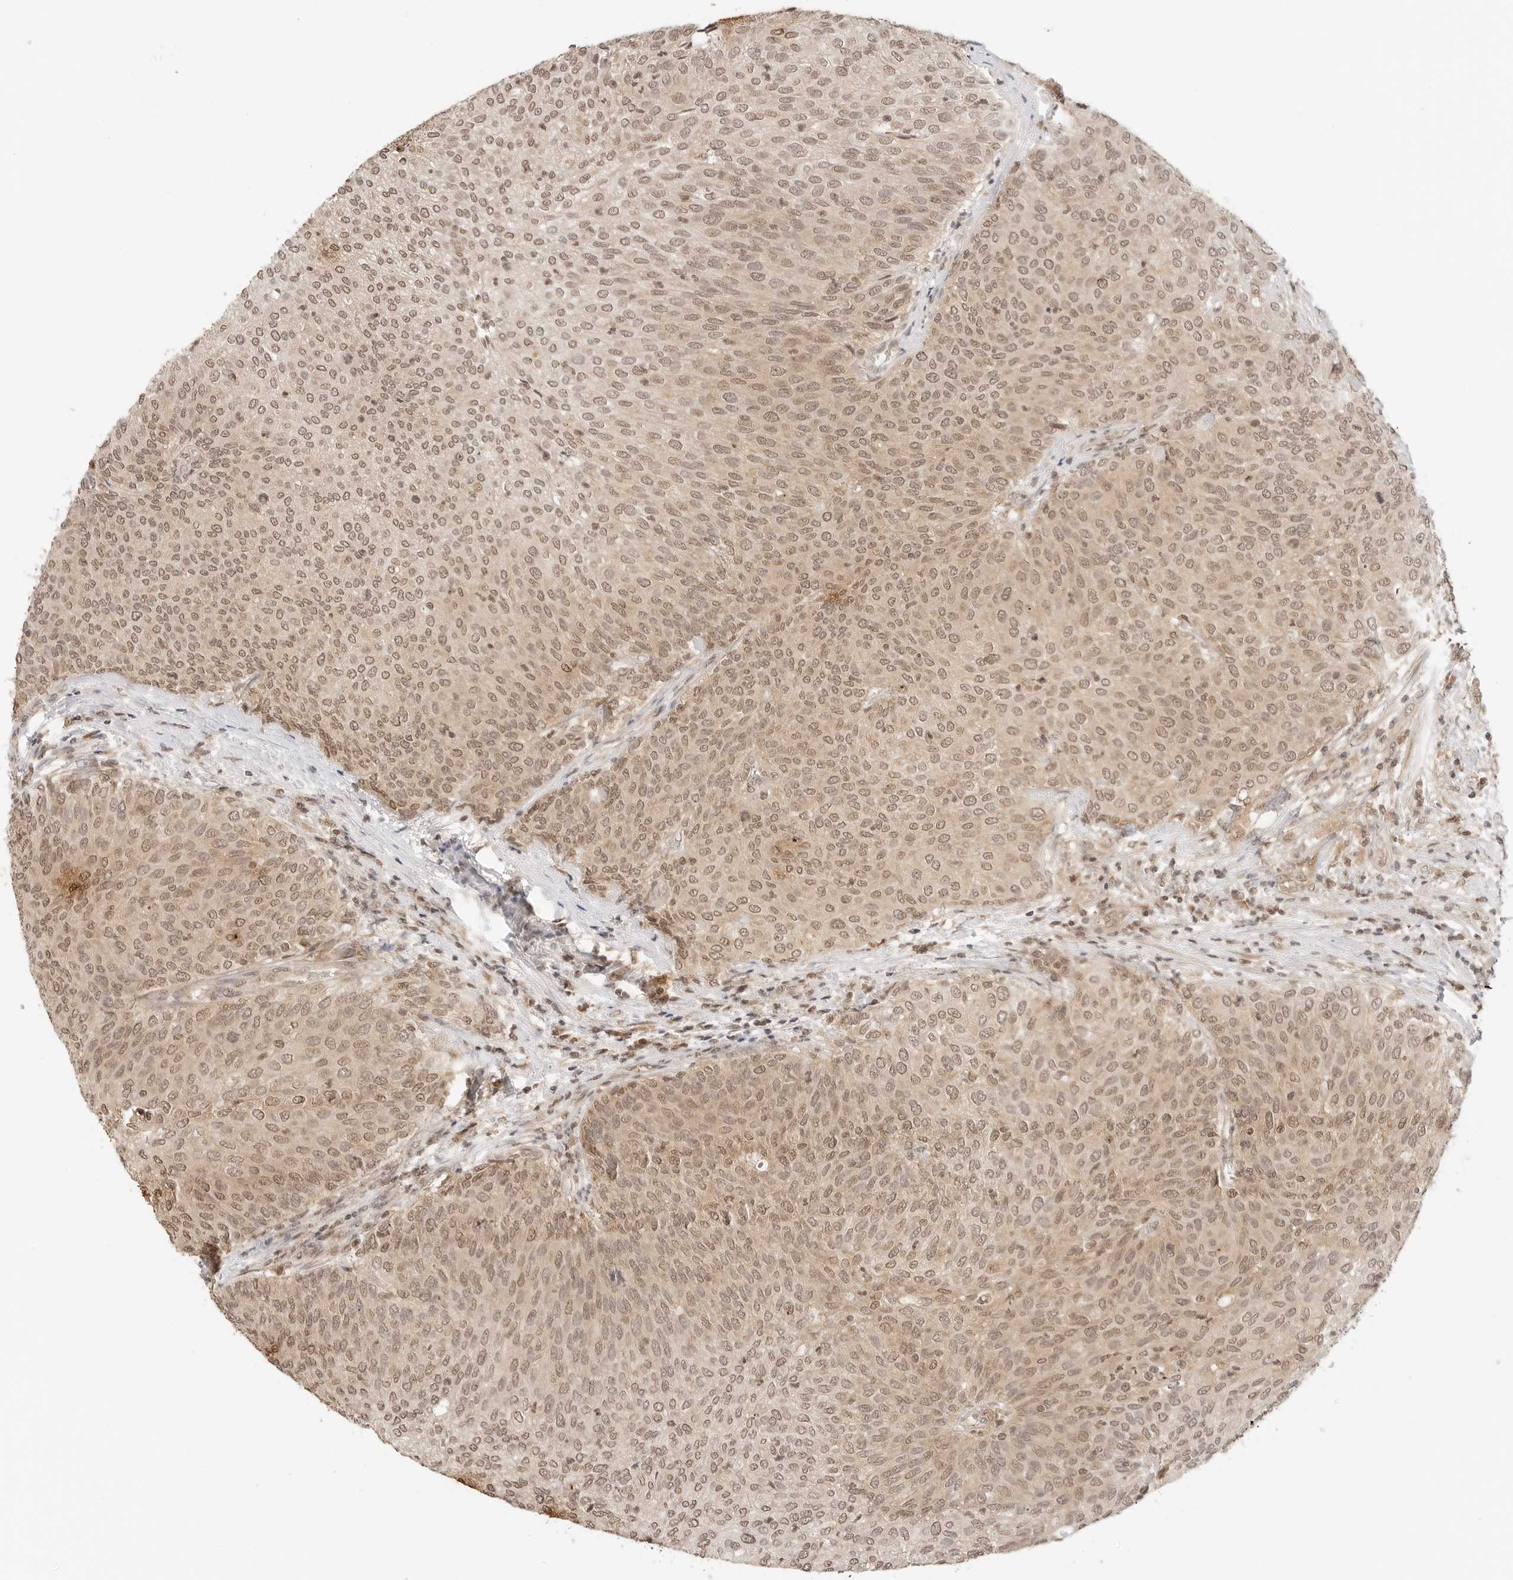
{"staining": {"intensity": "moderate", "quantity": ">75%", "location": "cytoplasmic/membranous,nuclear"}, "tissue": "urothelial cancer", "cell_type": "Tumor cells", "image_type": "cancer", "snomed": [{"axis": "morphology", "description": "Urothelial carcinoma, Low grade"}, {"axis": "topography", "description": "Urinary bladder"}], "caption": "Urothelial cancer stained with IHC shows moderate cytoplasmic/membranous and nuclear expression in approximately >75% of tumor cells.", "gene": "GPR34", "patient": {"sex": "female", "age": 79}}